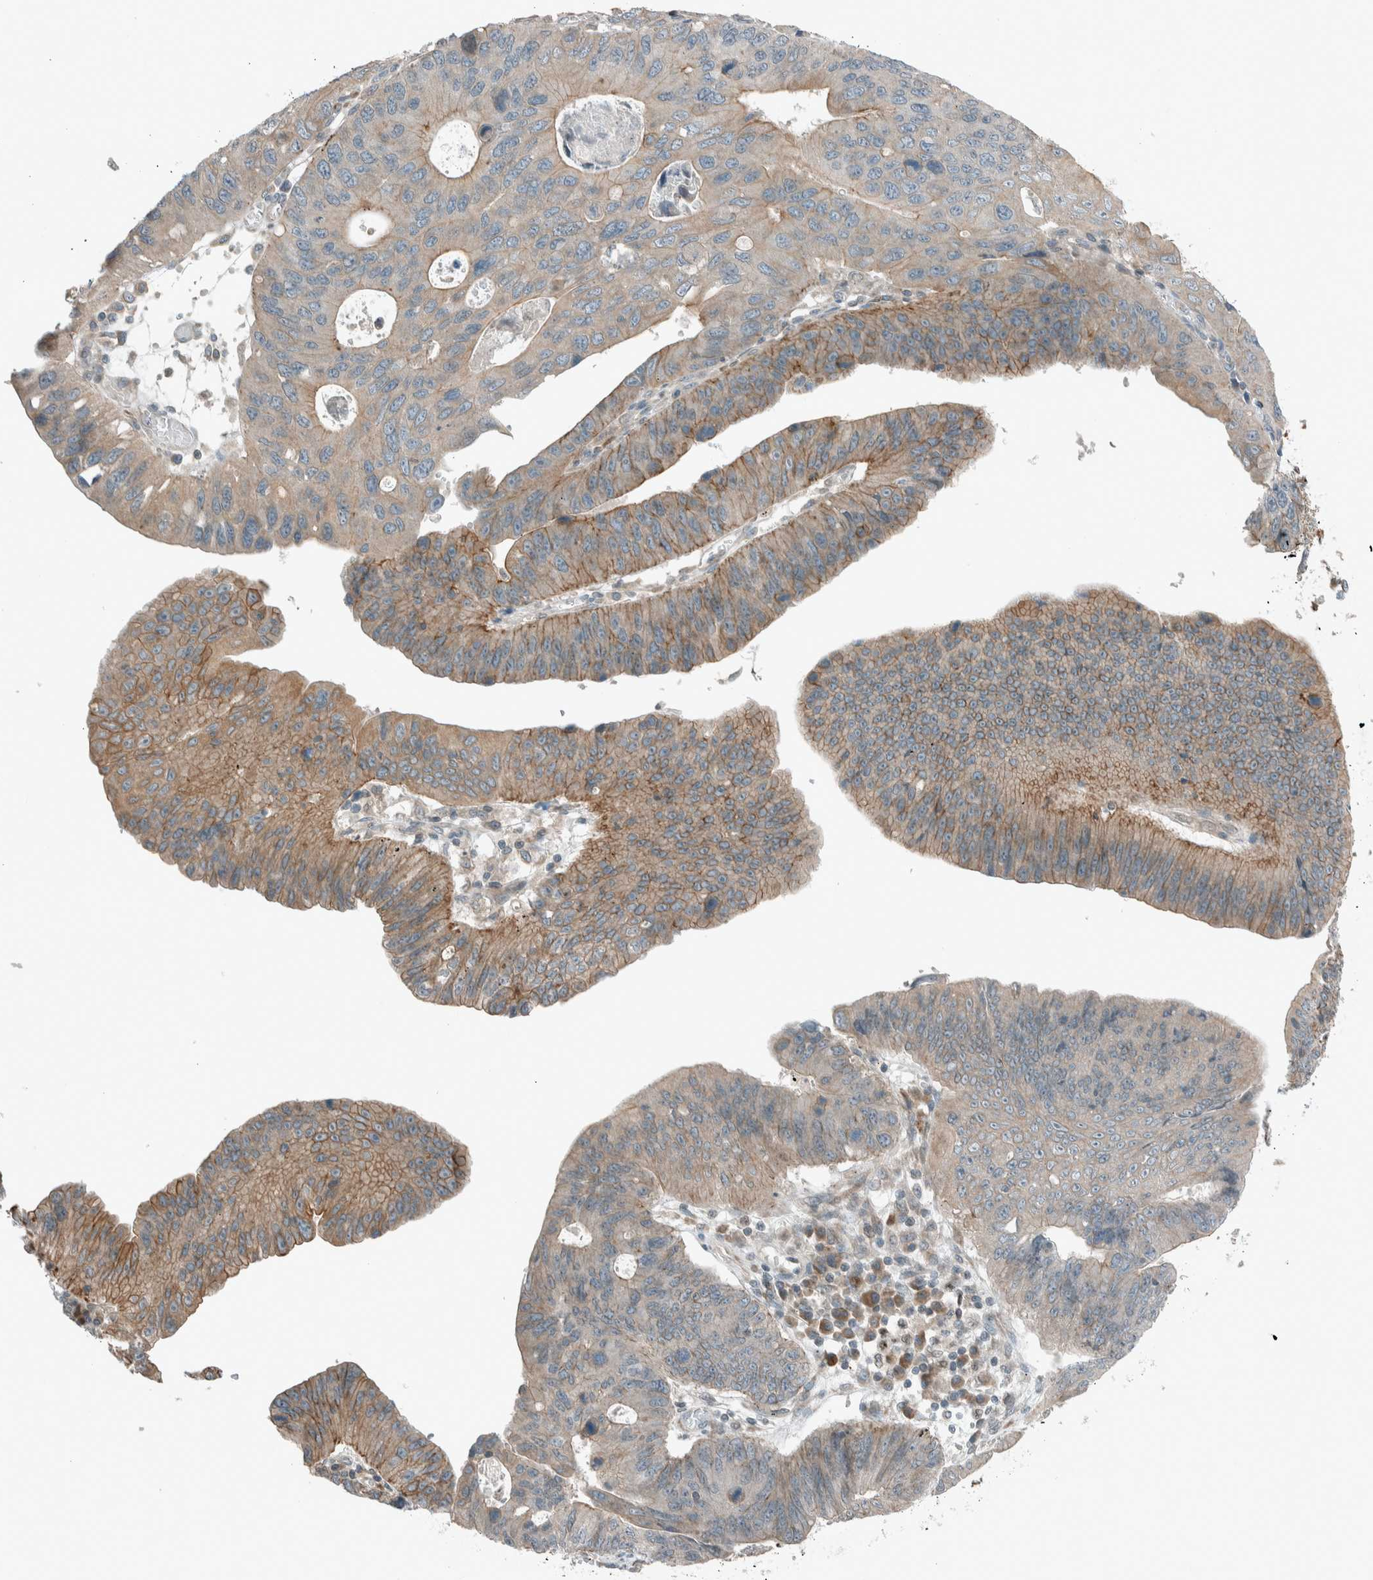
{"staining": {"intensity": "weak", "quantity": "25%-75%", "location": "cytoplasmic/membranous"}, "tissue": "stomach cancer", "cell_type": "Tumor cells", "image_type": "cancer", "snomed": [{"axis": "morphology", "description": "Adenocarcinoma, NOS"}, {"axis": "topography", "description": "Stomach"}], "caption": "IHC of human stomach cancer reveals low levels of weak cytoplasmic/membranous expression in about 25%-75% of tumor cells. (DAB (3,3'-diaminobenzidine) IHC, brown staining for protein, blue staining for nuclei).", "gene": "SEL1L", "patient": {"sex": "male", "age": 59}}